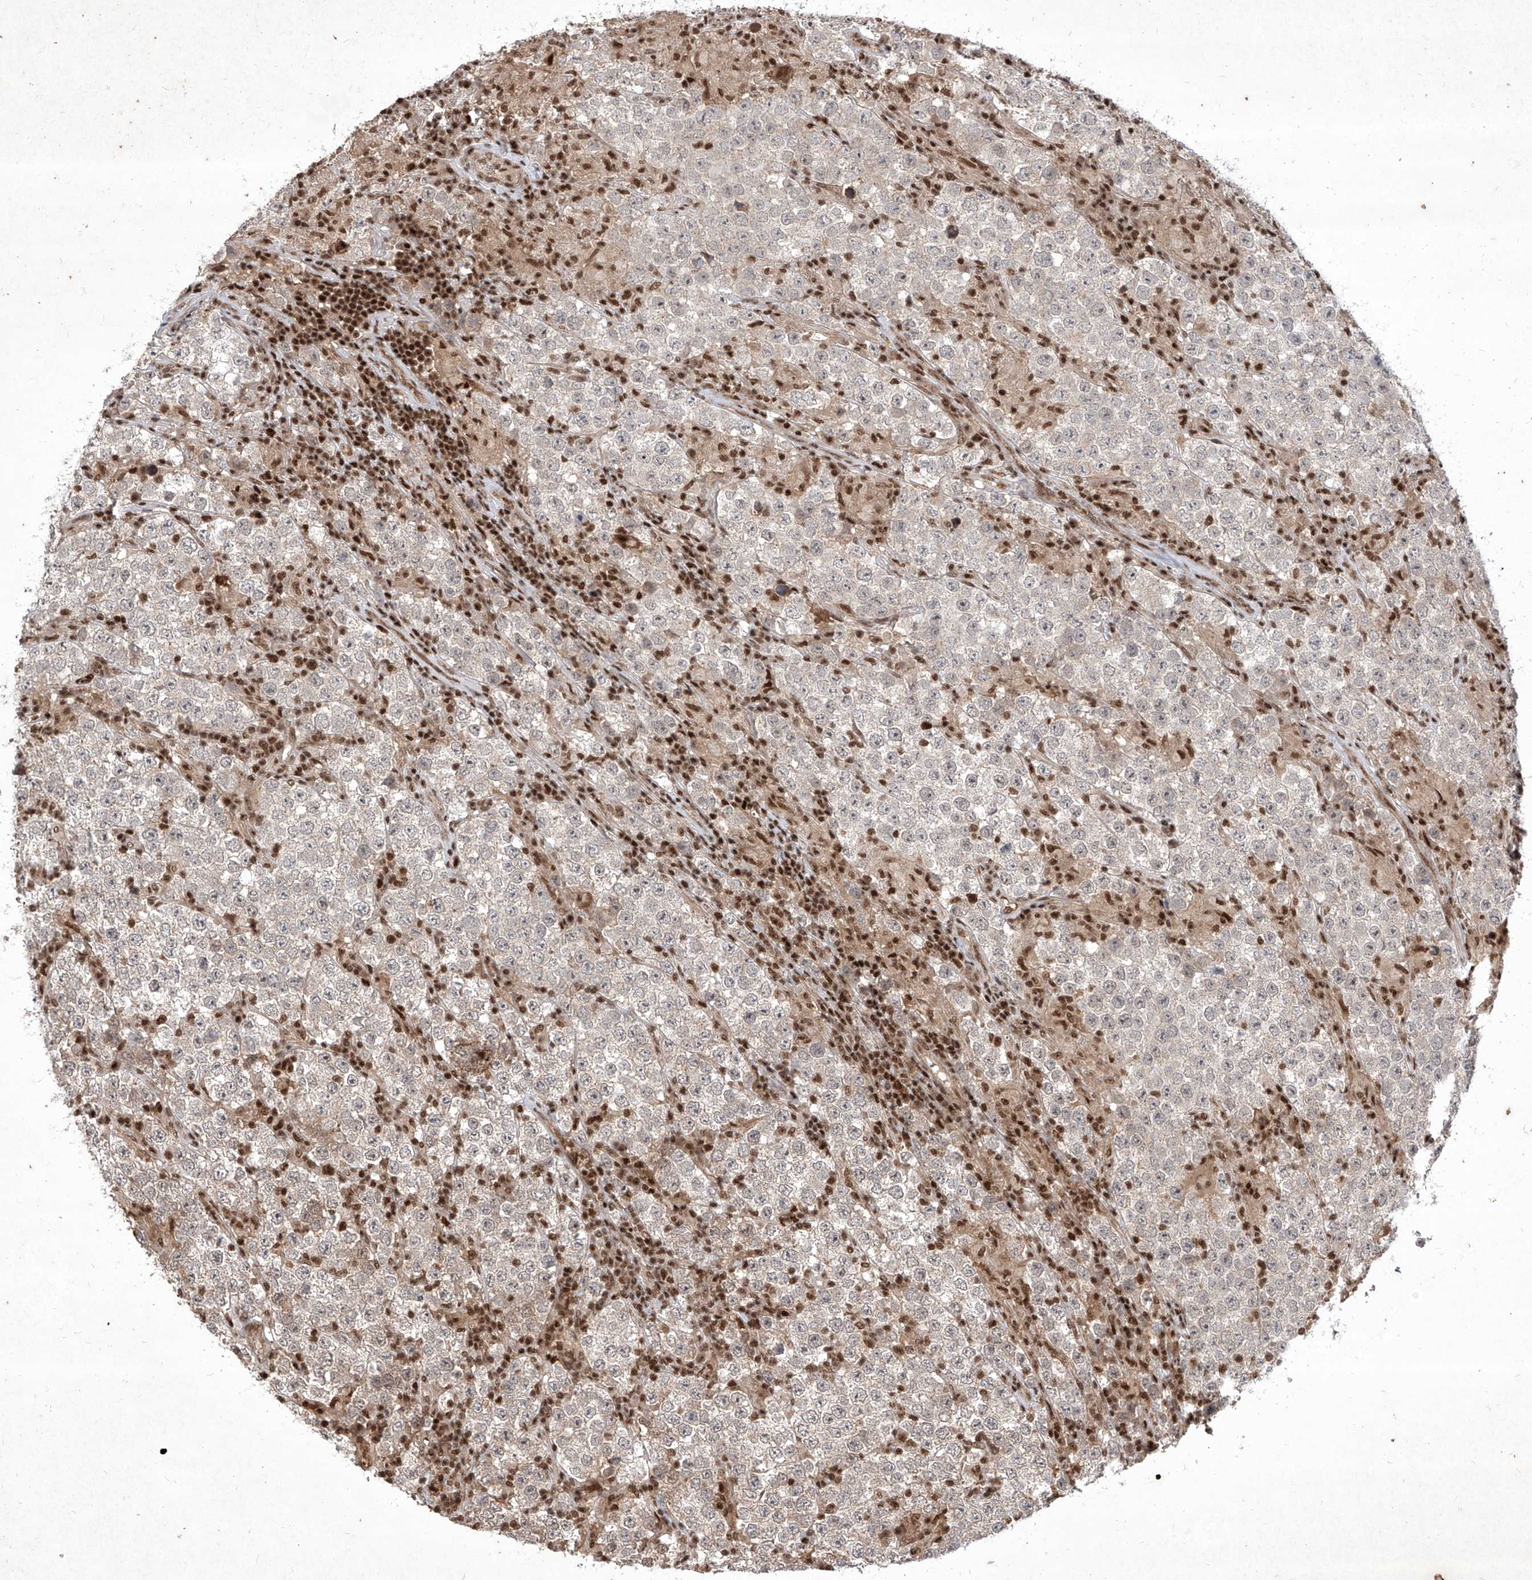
{"staining": {"intensity": "weak", "quantity": "<25%", "location": "cytoplasmic/membranous"}, "tissue": "testis cancer", "cell_type": "Tumor cells", "image_type": "cancer", "snomed": [{"axis": "morphology", "description": "Normal tissue, NOS"}, {"axis": "morphology", "description": "Urothelial carcinoma, High grade"}, {"axis": "morphology", "description": "Seminoma, NOS"}, {"axis": "morphology", "description": "Carcinoma, Embryonal, NOS"}, {"axis": "topography", "description": "Urinary bladder"}, {"axis": "topography", "description": "Testis"}], "caption": "A high-resolution histopathology image shows immunohistochemistry (IHC) staining of testis cancer (urothelial carcinoma (high-grade)), which reveals no significant expression in tumor cells.", "gene": "IRF2", "patient": {"sex": "male", "age": 41}}